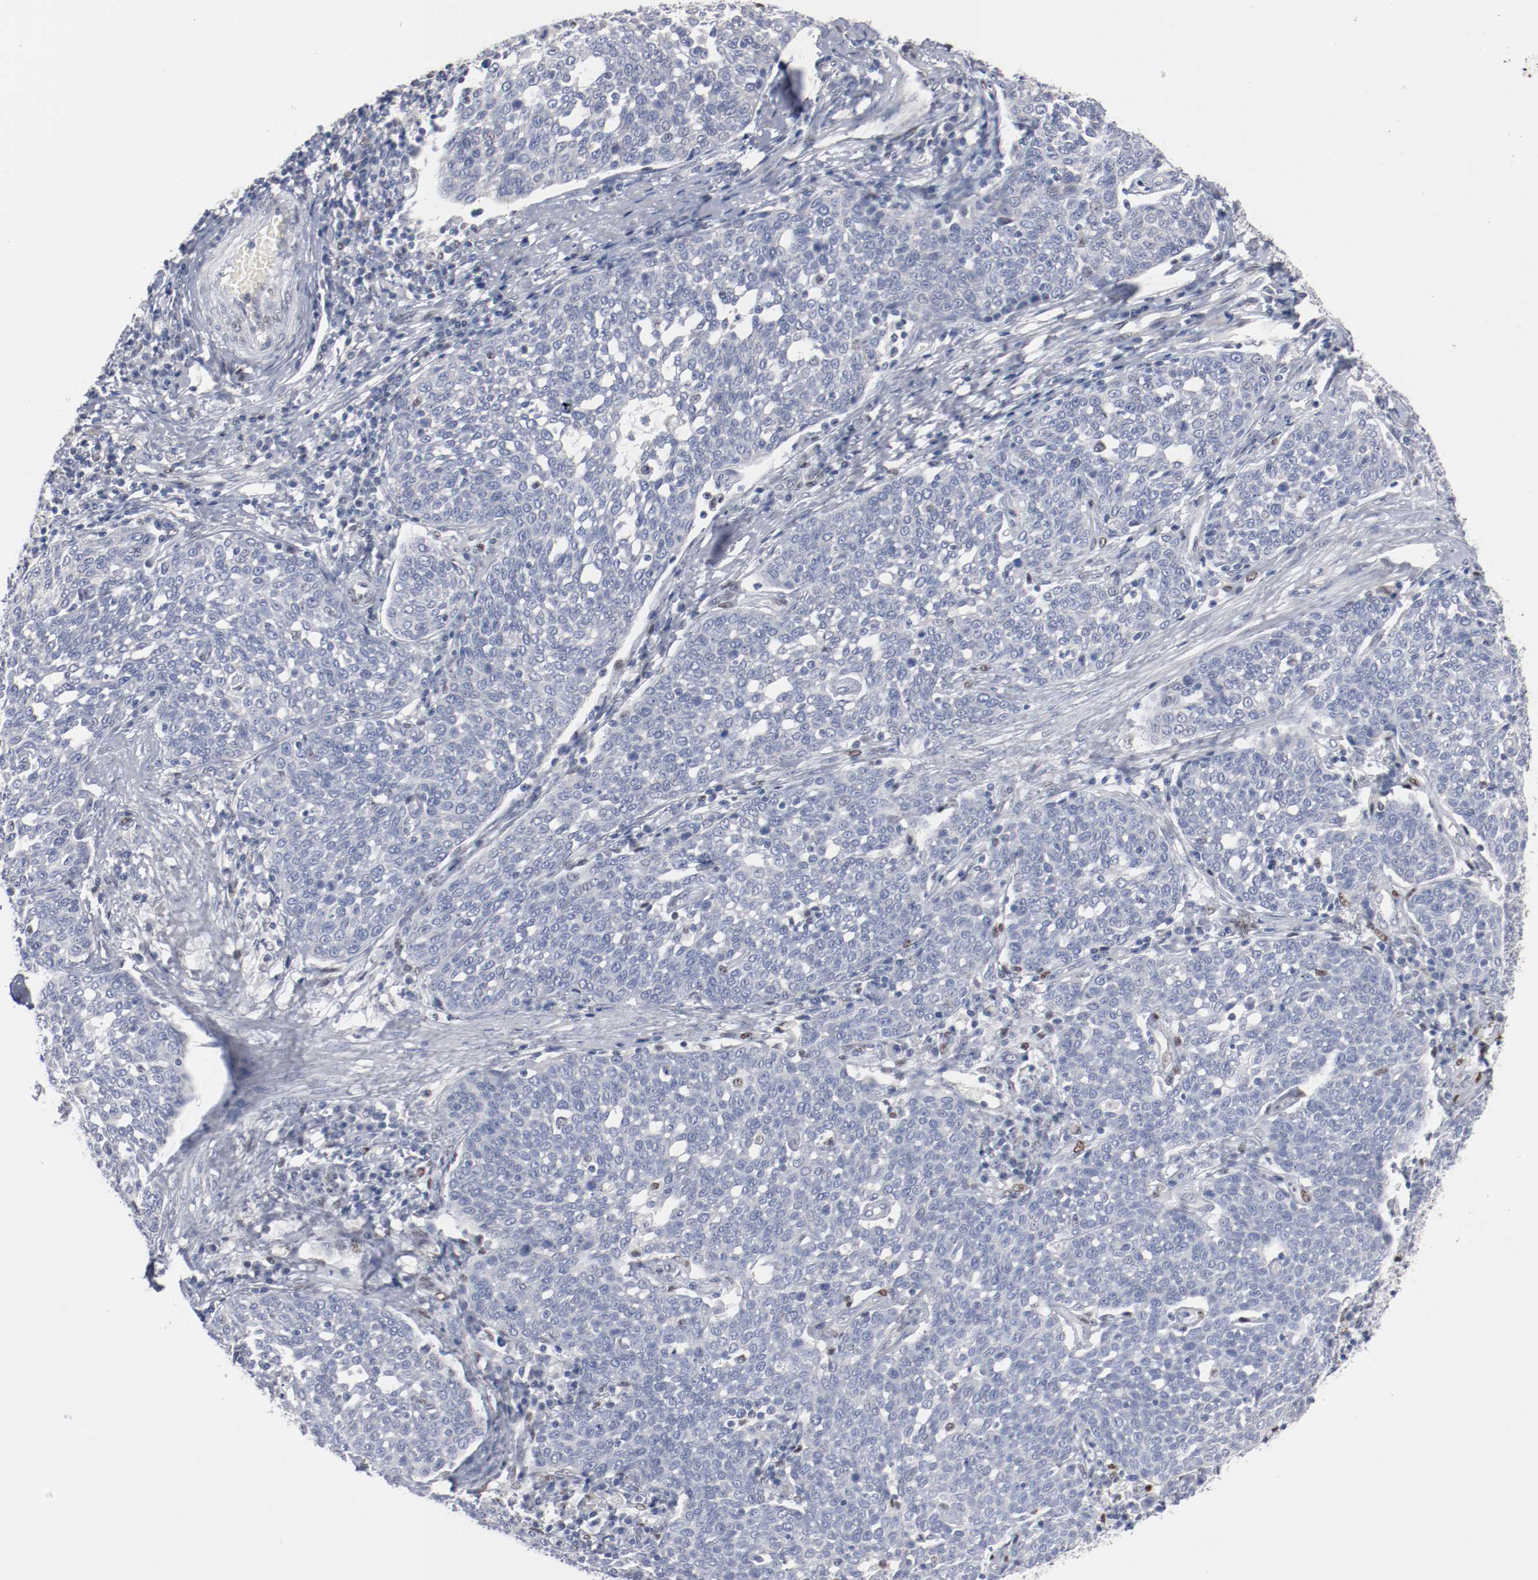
{"staining": {"intensity": "negative", "quantity": "none", "location": "none"}, "tissue": "cervical cancer", "cell_type": "Tumor cells", "image_type": "cancer", "snomed": [{"axis": "morphology", "description": "Squamous cell carcinoma, NOS"}, {"axis": "topography", "description": "Cervix"}], "caption": "The immunohistochemistry (IHC) image has no significant positivity in tumor cells of cervical squamous cell carcinoma tissue. (IHC, brightfield microscopy, high magnification).", "gene": "ZEB2", "patient": {"sex": "female", "age": 34}}